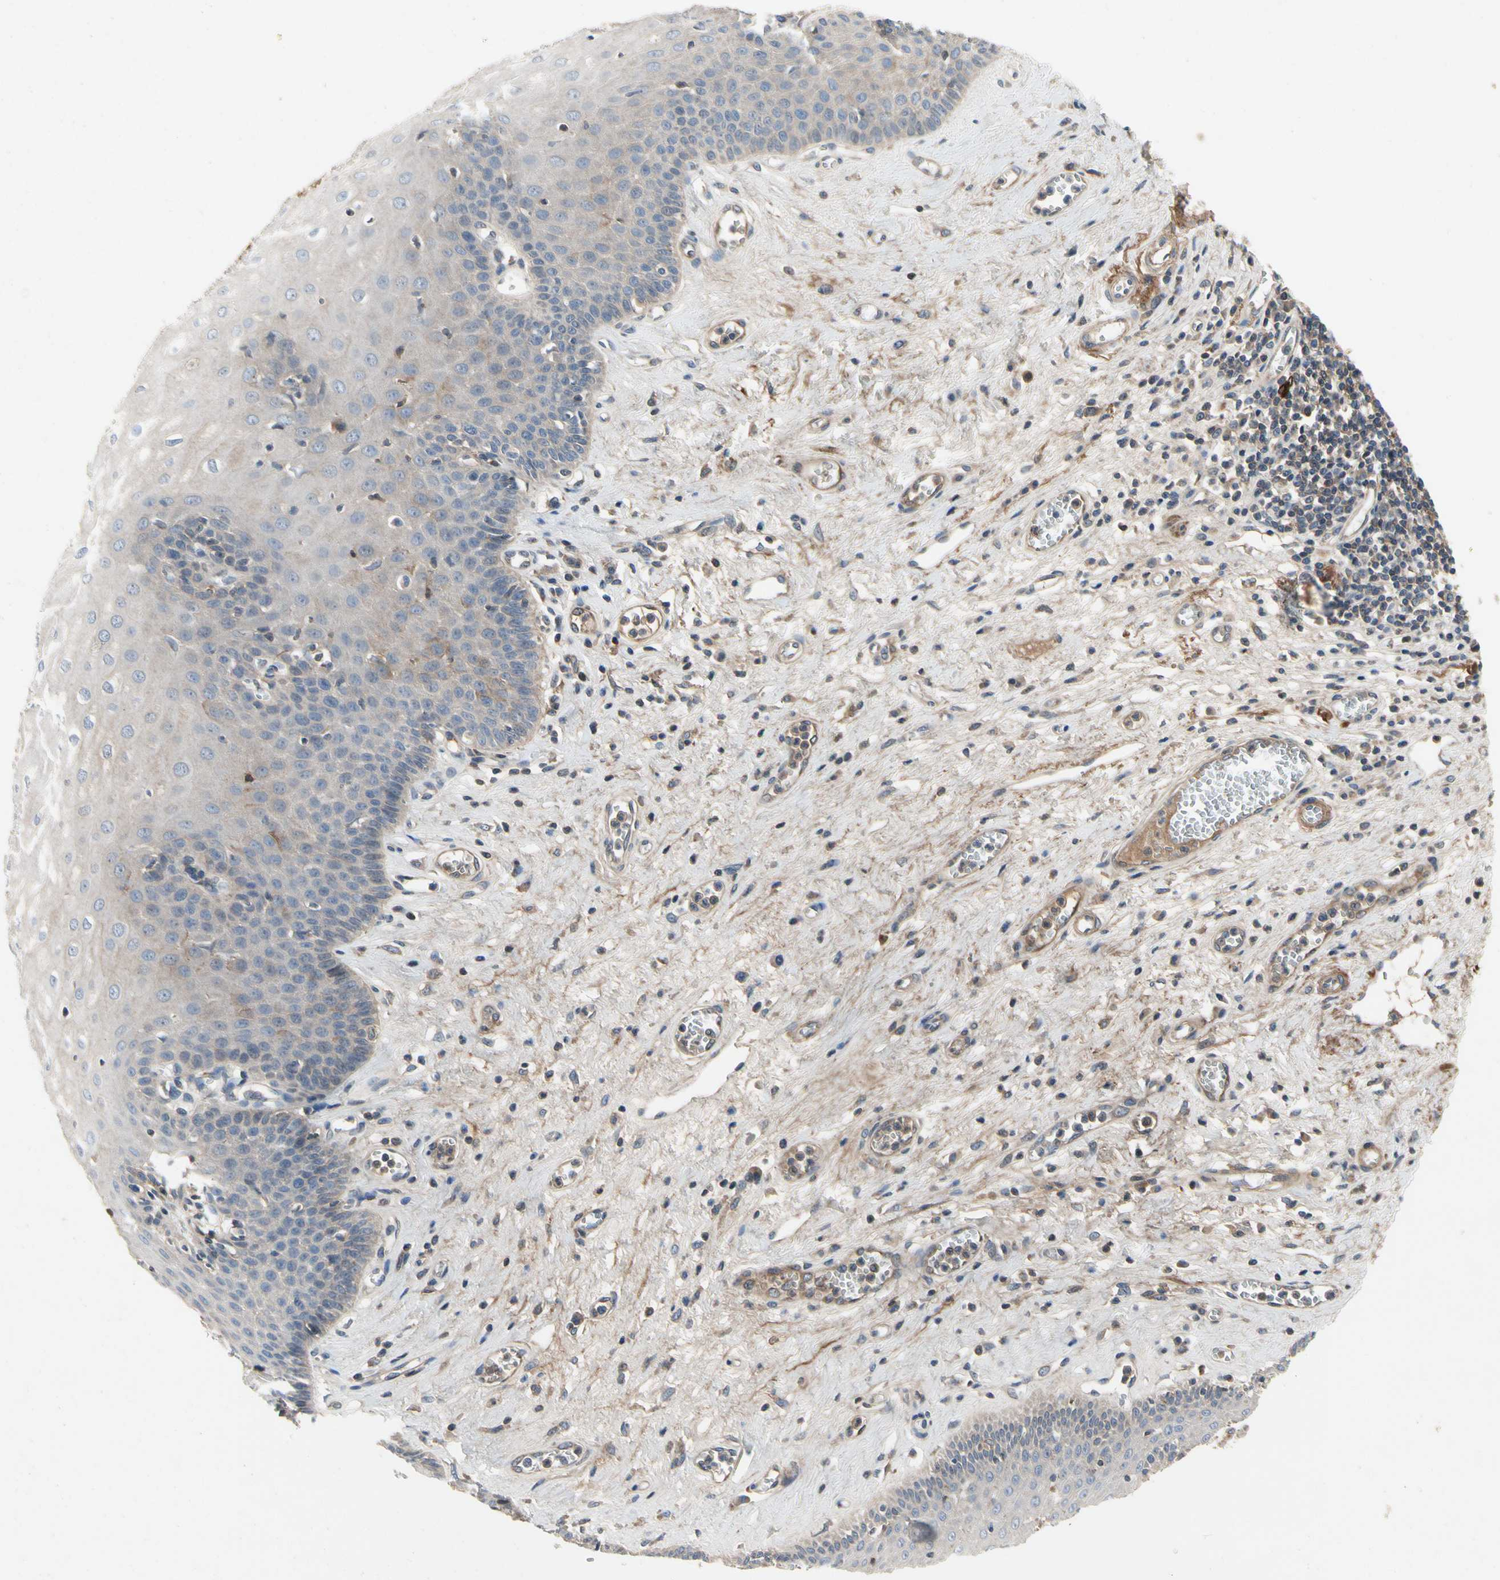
{"staining": {"intensity": "weak", "quantity": "<25%", "location": "cytoplasmic/membranous"}, "tissue": "esophagus", "cell_type": "Squamous epithelial cells", "image_type": "normal", "snomed": [{"axis": "morphology", "description": "Normal tissue, NOS"}, {"axis": "morphology", "description": "Squamous cell carcinoma, NOS"}, {"axis": "topography", "description": "Esophagus"}], "caption": "Immunohistochemistry photomicrograph of benign esophagus stained for a protein (brown), which shows no positivity in squamous epithelial cells.", "gene": "CRTAC1", "patient": {"sex": "male", "age": 65}}